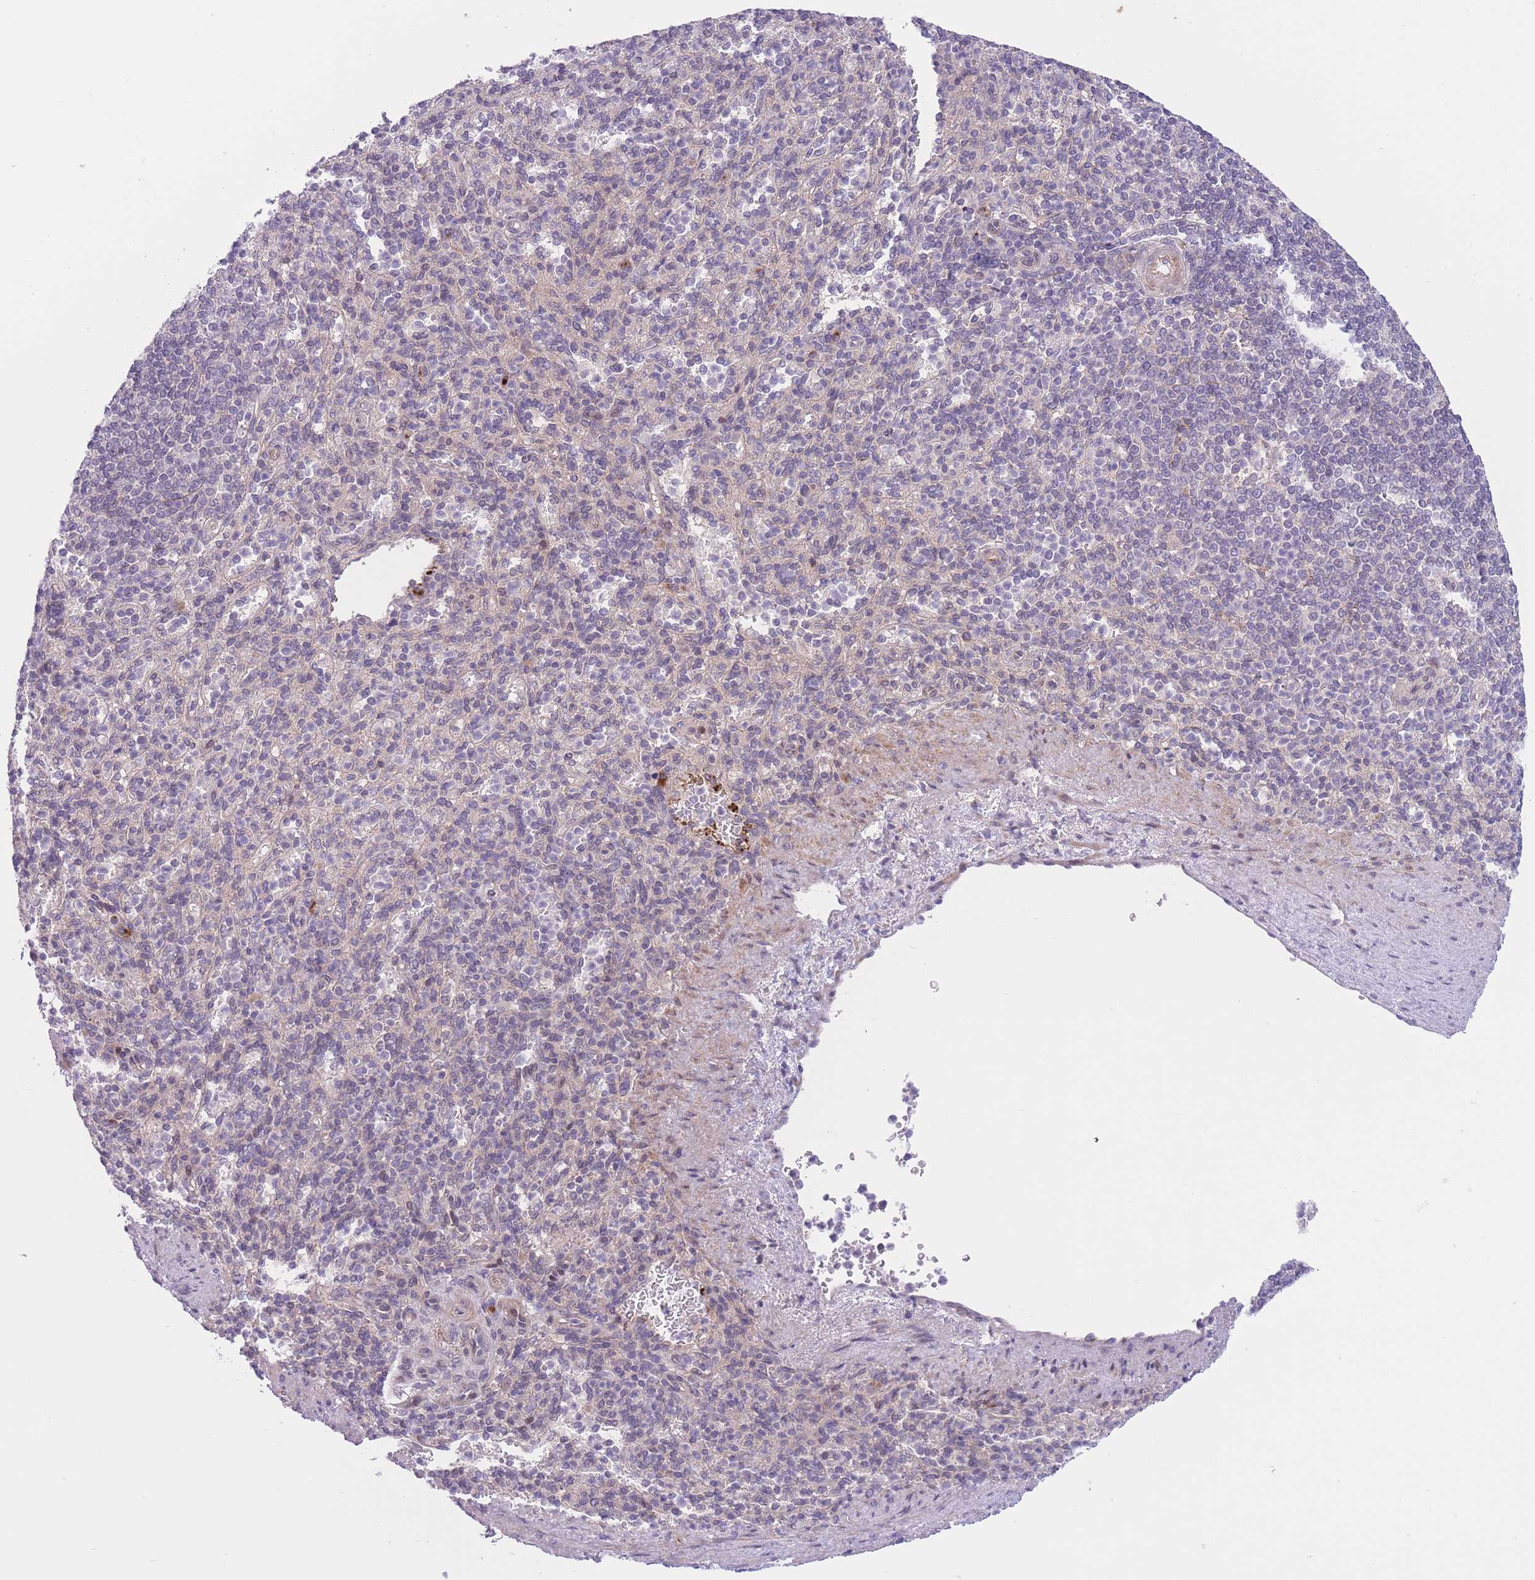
{"staining": {"intensity": "negative", "quantity": "none", "location": "none"}, "tissue": "spleen", "cell_type": "Cells in red pulp", "image_type": "normal", "snomed": [{"axis": "morphology", "description": "Normal tissue, NOS"}, {"axis": "topography", "description": "Spleen"}], "caption": "Immunohistochemistry (IHC) histopathology image of unremarkable human spleen stained for a protein (brown), which reveals no staining in cells in red pulp. (DAB (3,3'-diaminobenzidine) IHC with hematoxylin counter stain).", "gene": "CDC25B", "patient": {"sex": "female", "age": 74}}